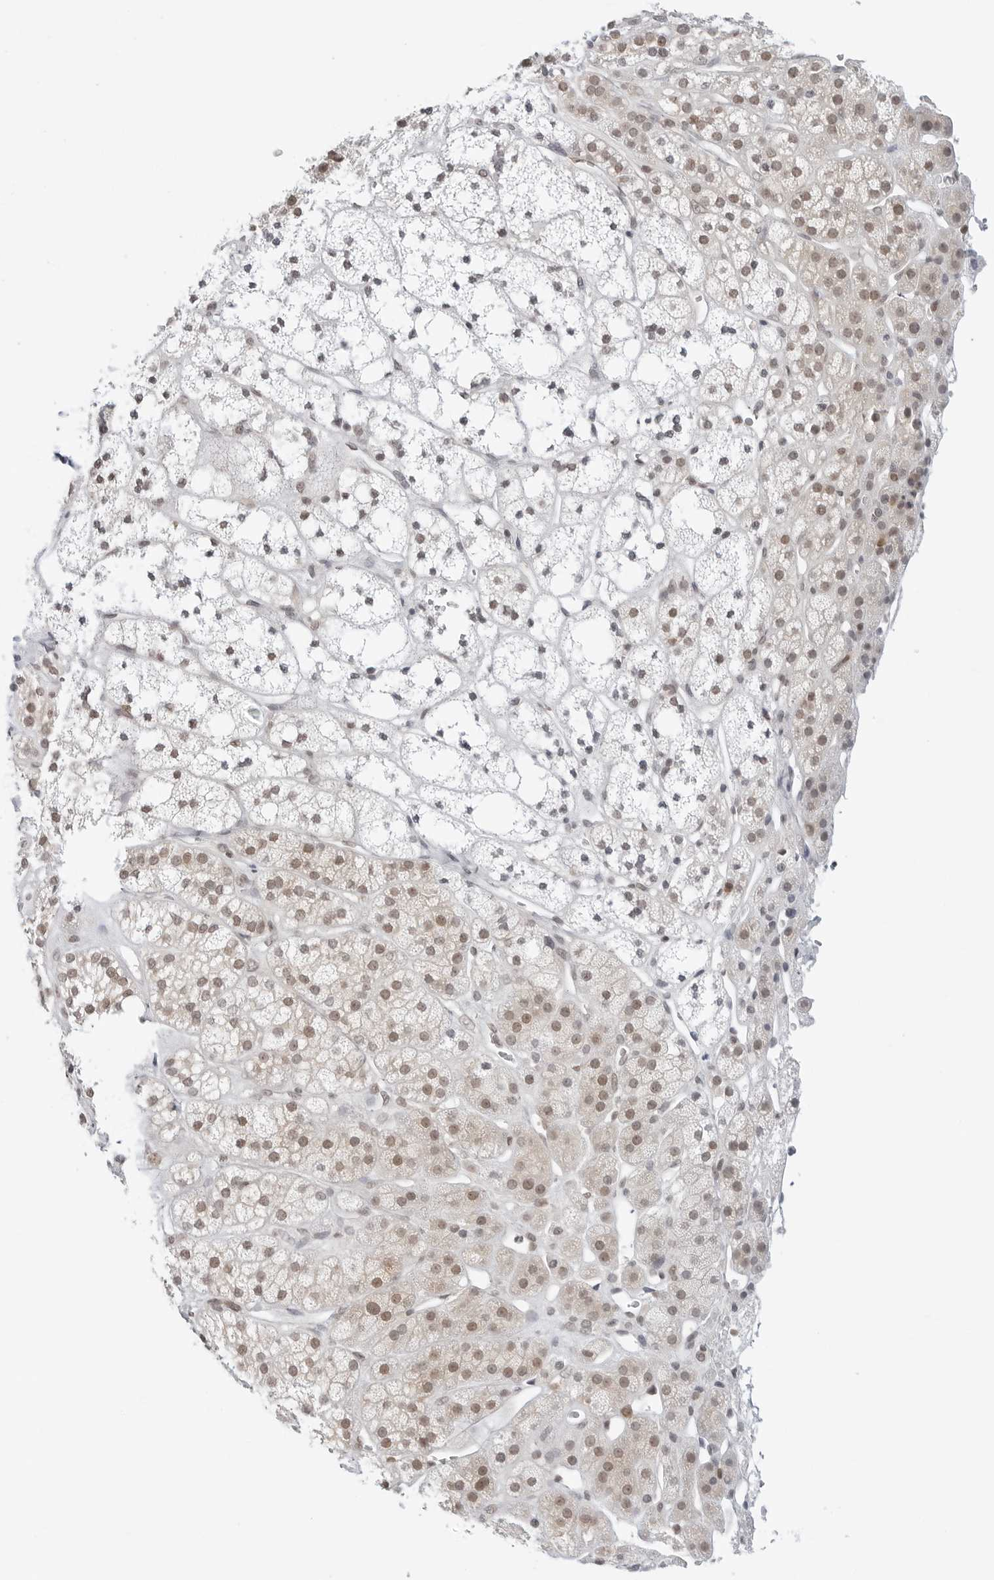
{"staining": {"intensity": "moderate", "quantity": "25%-75%", "location": "nuclear"}, "tissue": "adrenal gland", "cell_type": "Glandular cells", "image_type": "normal", "snomed": [{"axis": "morphology", "description": "Normal tissue, NOS"}, {"axis": "topography", "description": "Adrenal gland"}], "caption": "There is medium levels of moderate nuclear expression in glandular cells of unremarkable adrenal gland, as demonstrated by immunohistochemical staining (brown color).", "gene": "METAP1", "patient": {"sex": "male", "age": 56}}